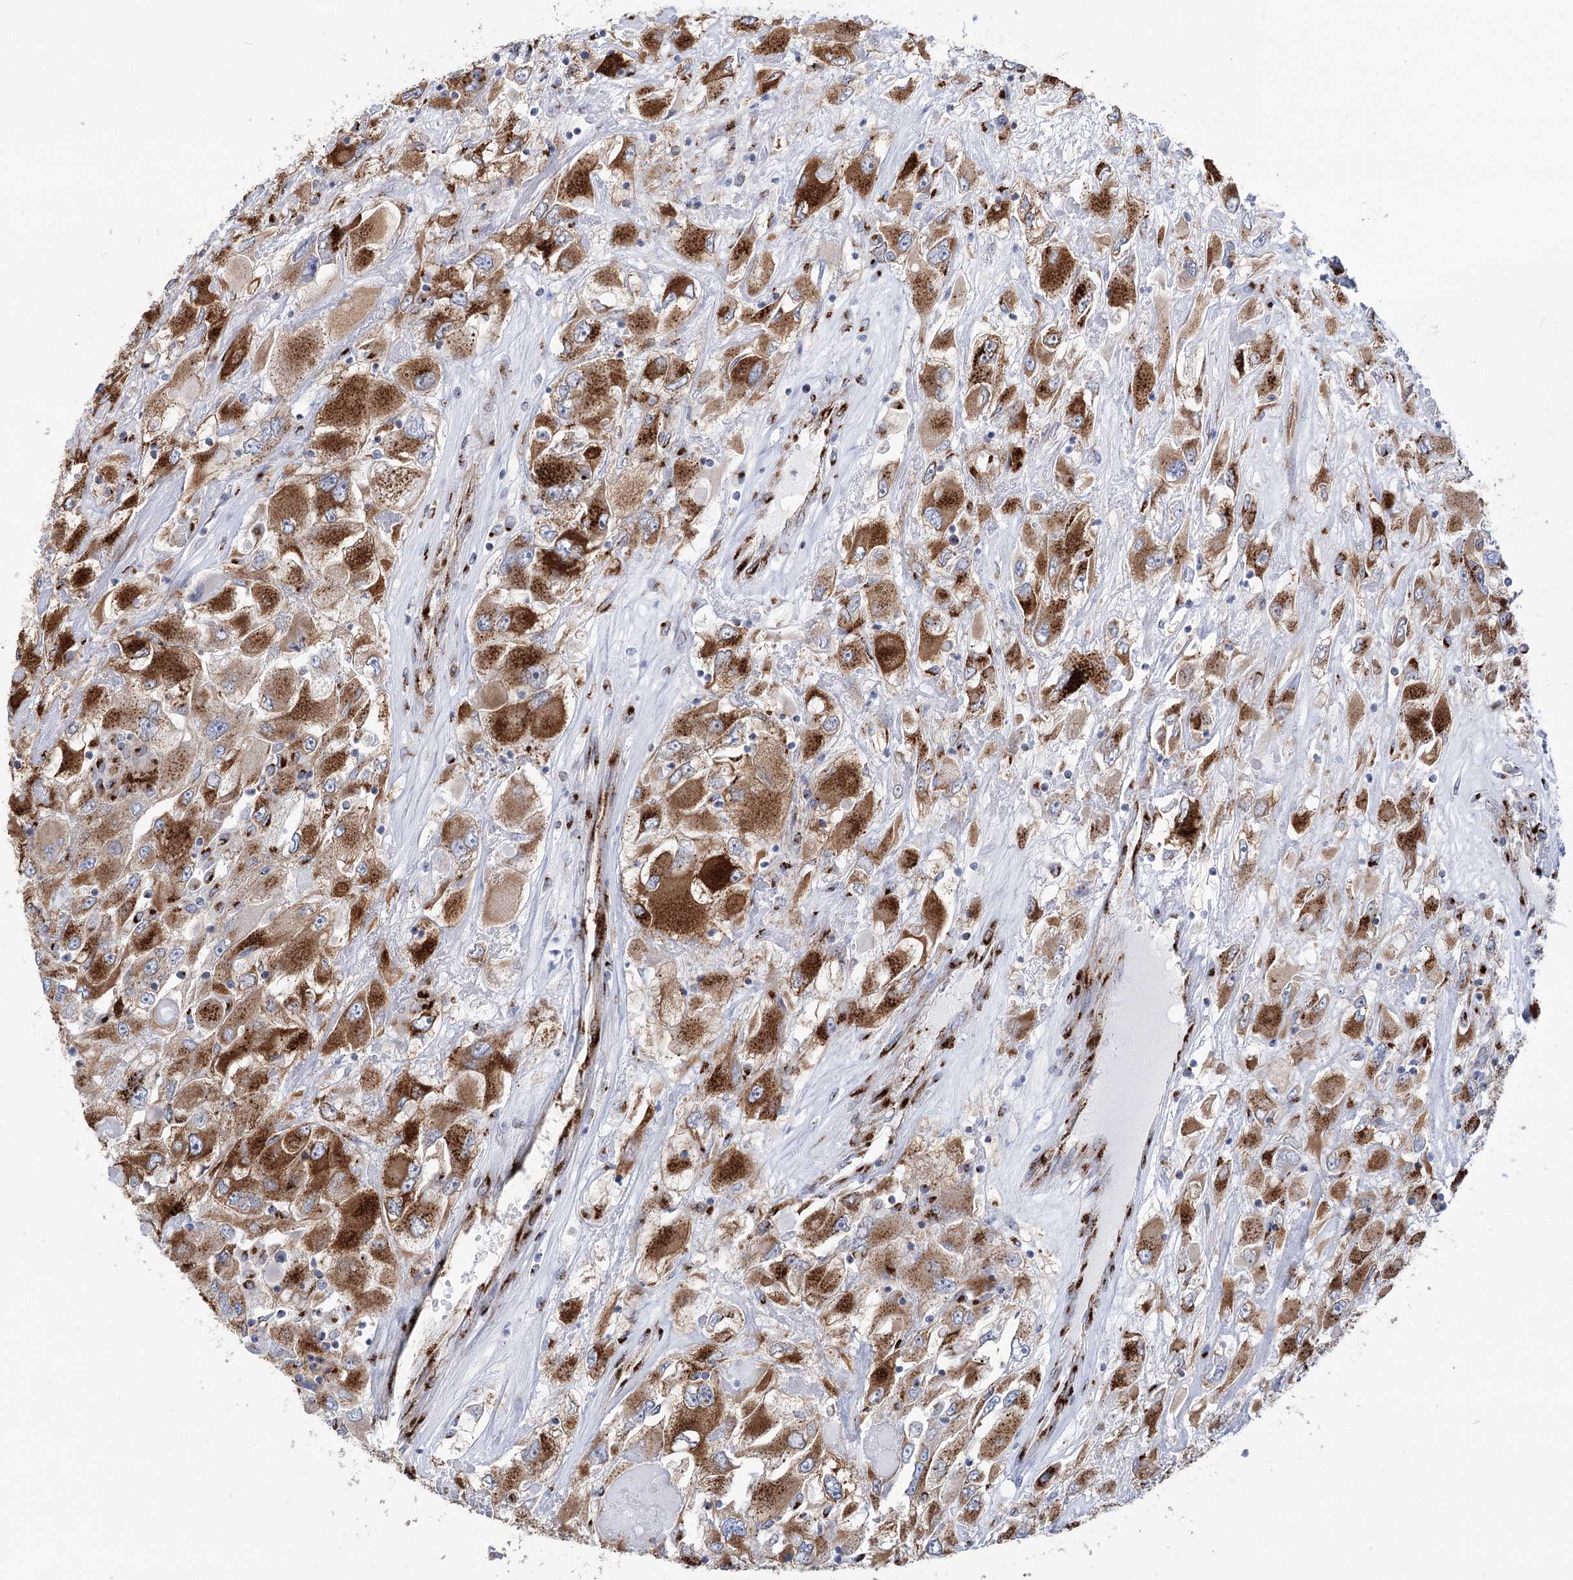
{"staining": {"intensity": "strong", "quantity": ">75%", "location": "cytoplasmic/membranous"}, "tissue": "renal cancer", "cell_type": "Tumor cells", "image_type": "cancer", "snomed": [{"axis": "morphology", "description": "Adenocarcinoma, NOS"}, {"axis": "topography", "description": "Kidney"}], "caption": "Immunohistochemical staining of human renal adenocarcinoma shows high levels of strong cytoplasmic/membranous protein staining in approximately >75% of tumor cells. (brown staining indicates protein expression, while blue staining denotes nuclei).", "gene": "TMEM165", "patient": {"sex": "female", "age": 52}}